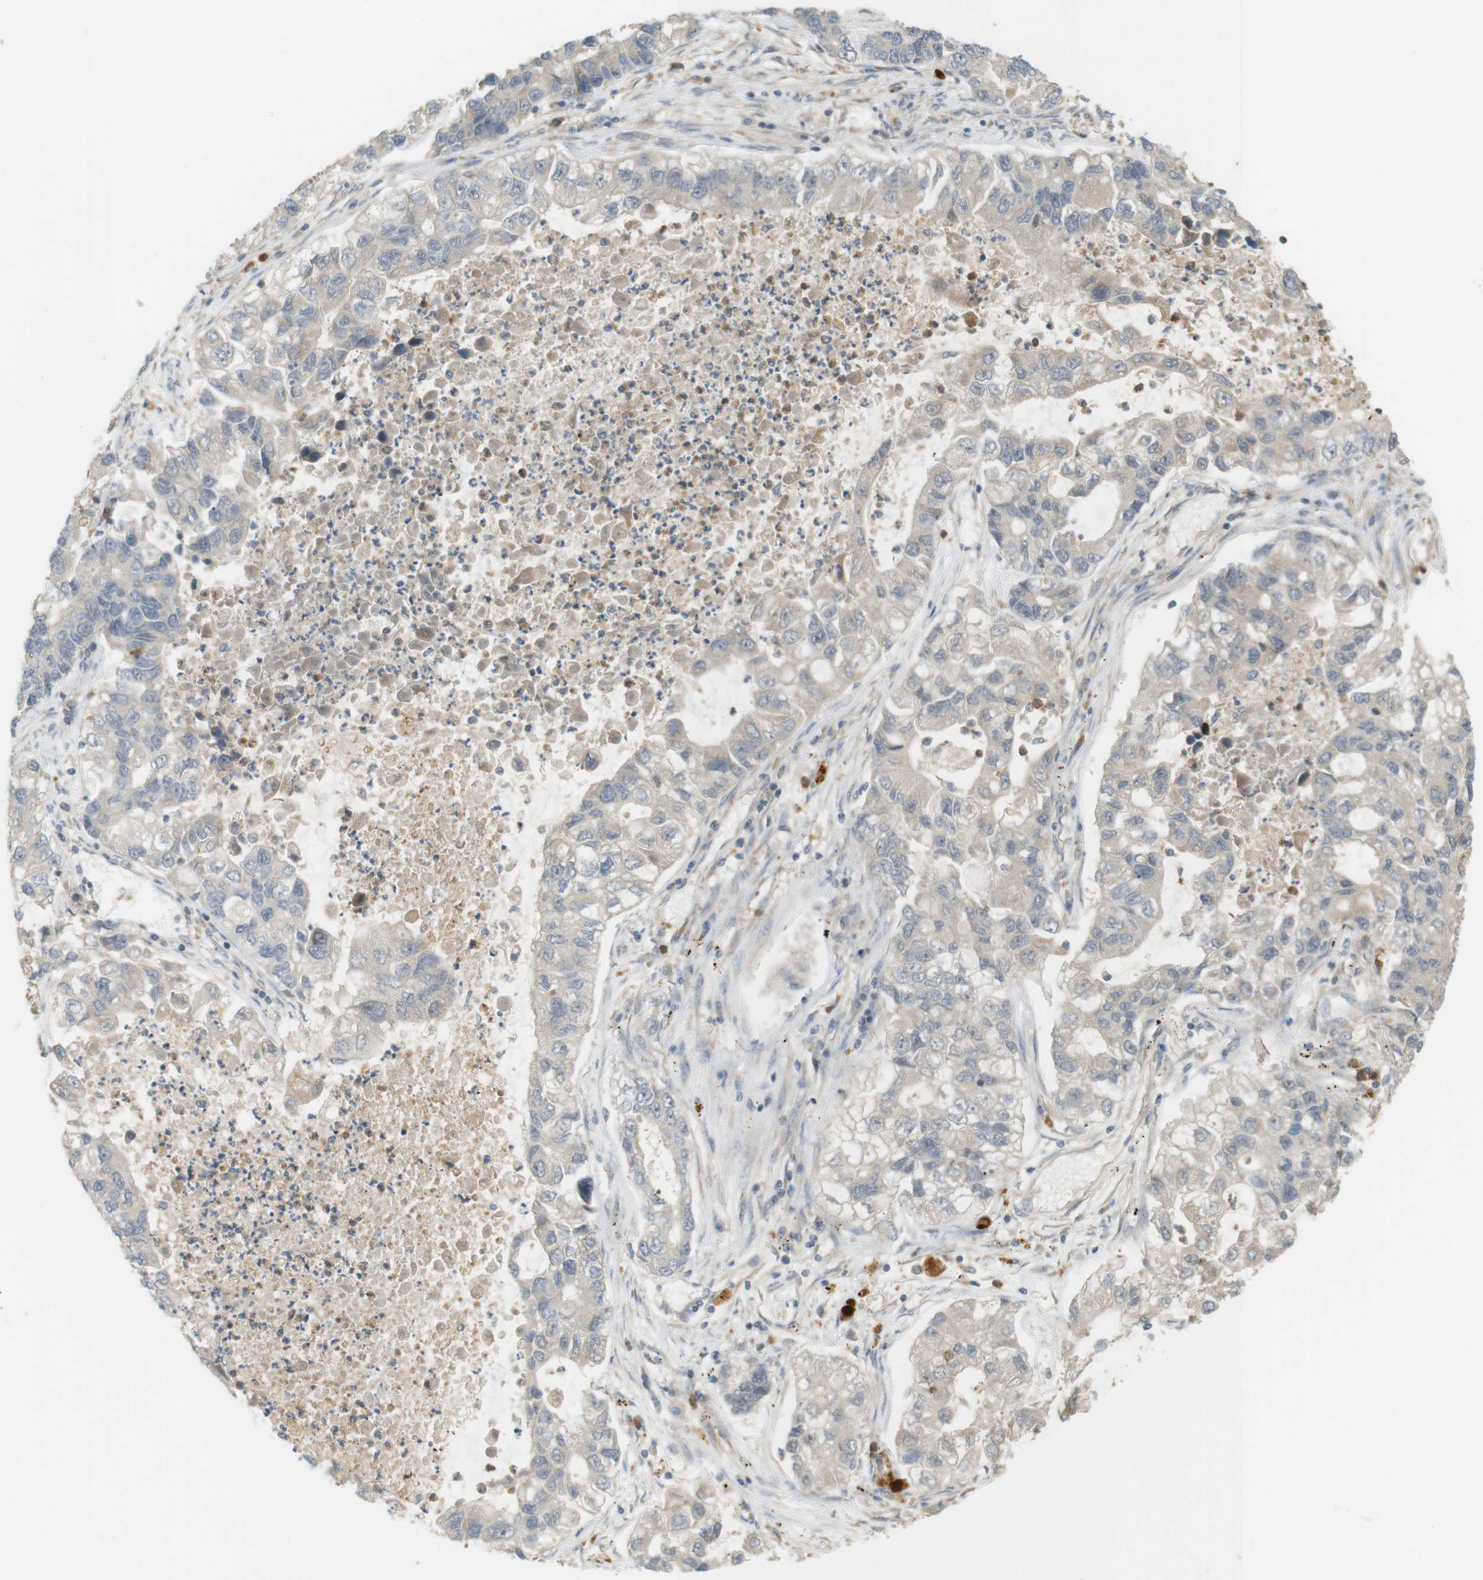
{"staining": {"intensity": "negative", "quantity": "none", "location": "none"}, "tissue": "lung cancer", "cell_type": "Tumor cells", "image_type": "cancer", "snomed": [{"axis": "morphology", "description": "Adenocarcinoma, NOS"}, {"axis": "topography", "description": "Lung"}], "caption": "Human lung cancer stained for a protein using immunohistochemistry shows no positivity in tumor cells.", "gene": "CLRN3", "patient": {"sex": "female", "age": 51}}